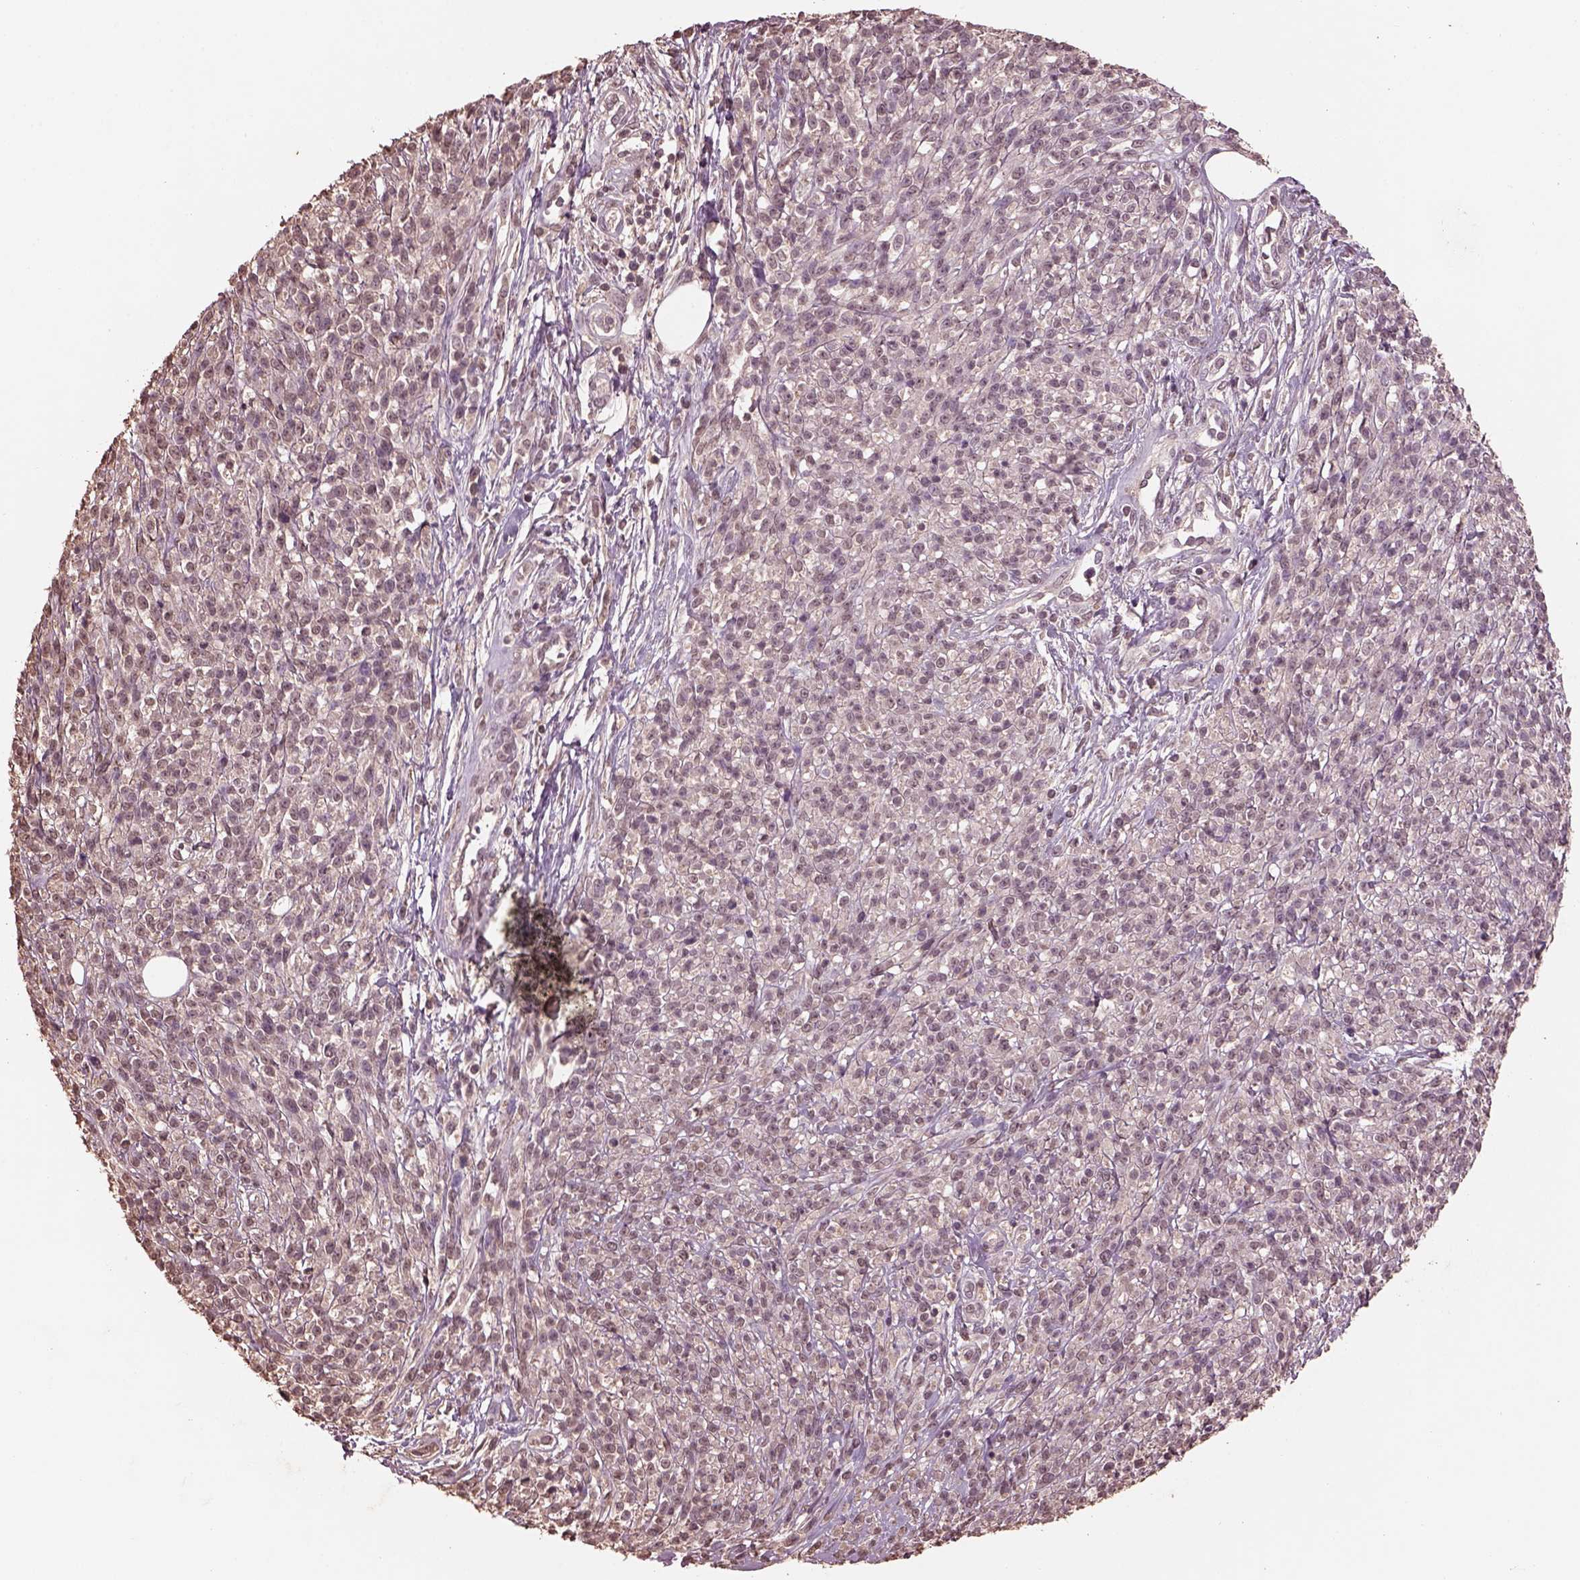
{"staining": {"intensity": "negative", "quantity": "none", "location": "none"}, "tissue": "melanoma", "cell_type": "Tumor cells", "image_type": "cancer", "snomed": [{"axis": "morphology", "description": "Malignant melanoma, NOS"}, {"axis": "topography", "description": "Skin"}, {"axis": "topography", "description": "Skin of trunk"}], "caption": "This is an immunohistochemistry (IHC) photomicrograph of human melanoma. There is no staining in tumor cells.", "gene": "CPT1C", "patient": {"sex": "male", "age": 74}}